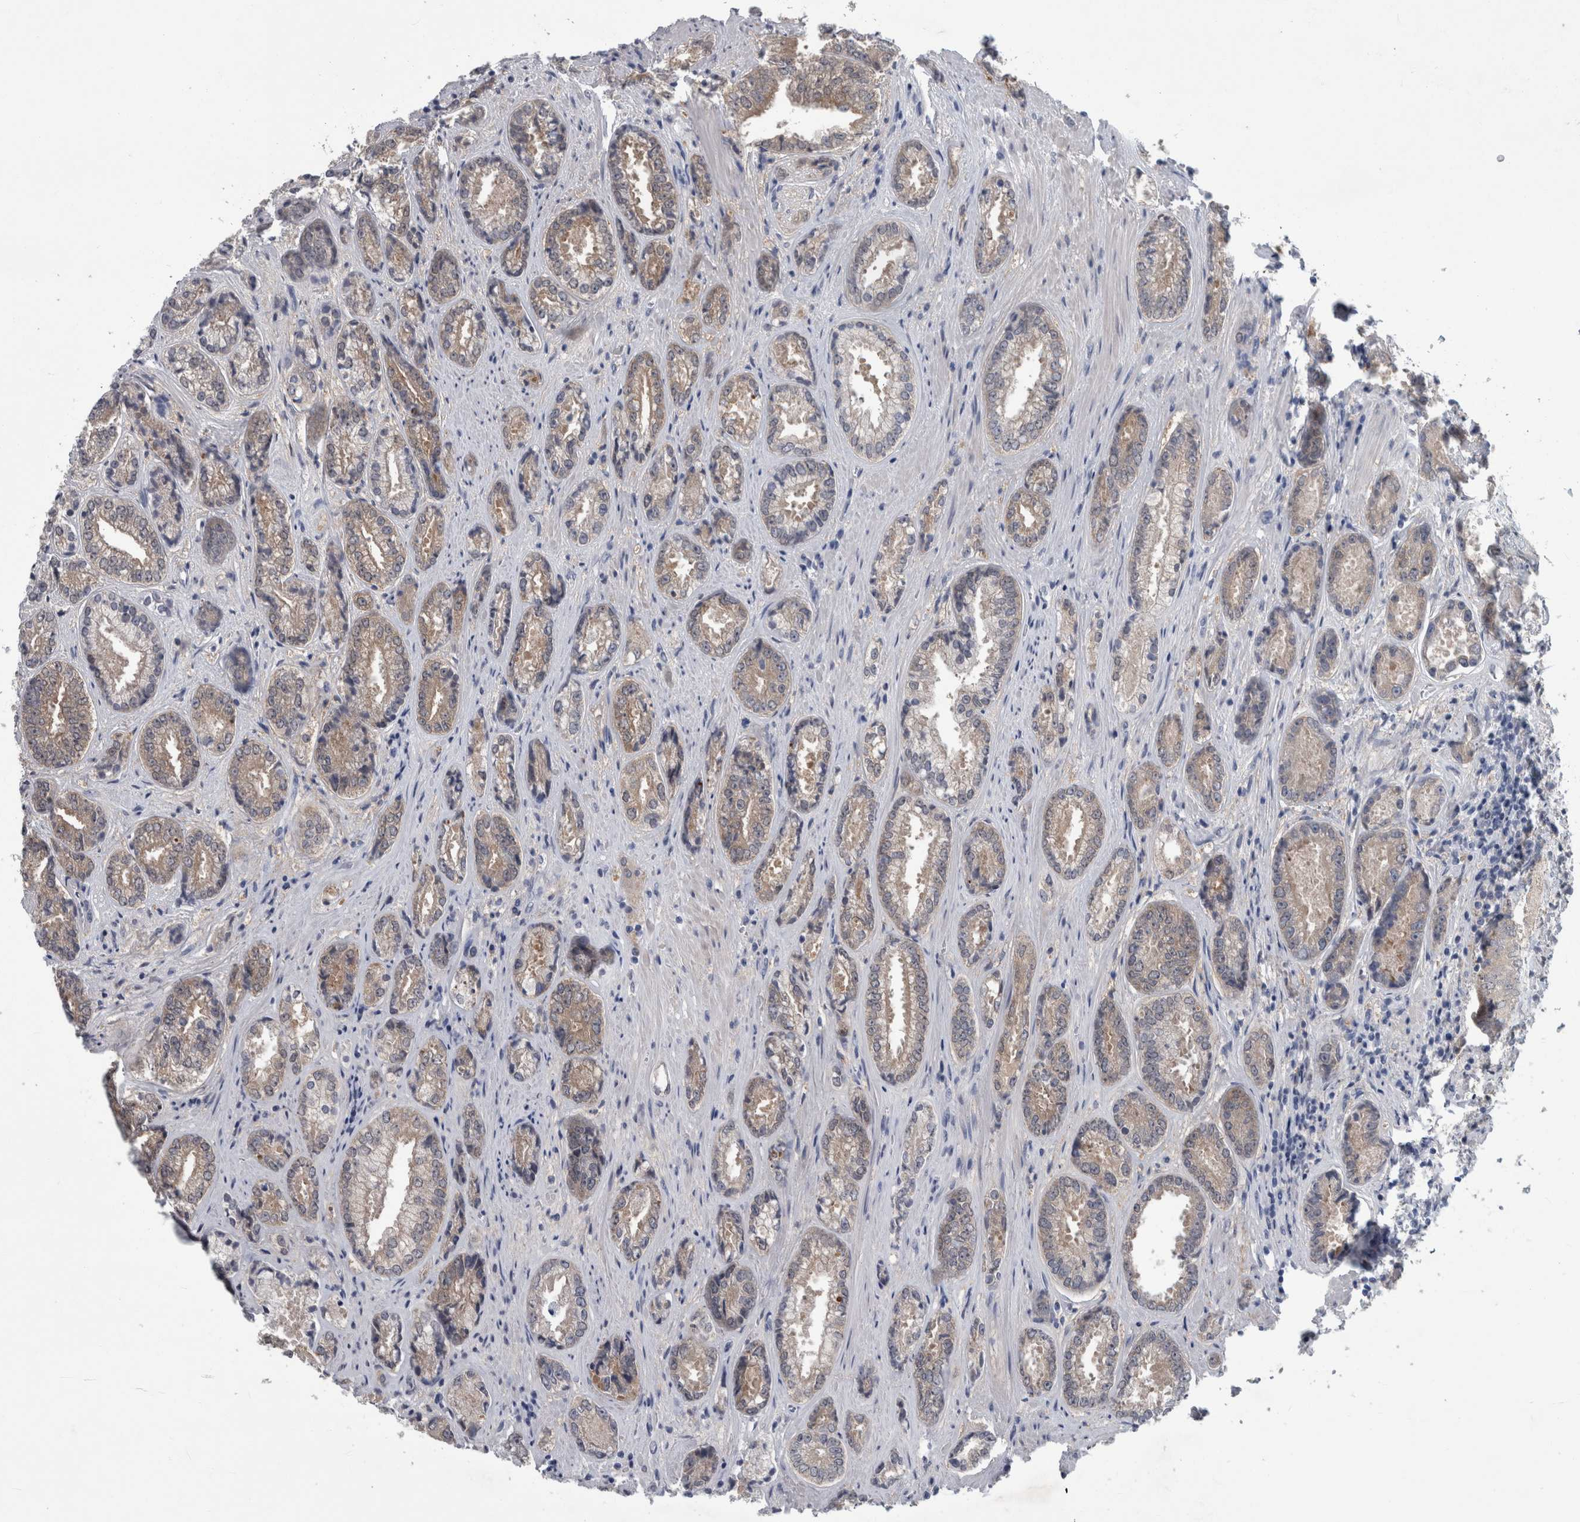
{"staining": {"intensity": "weak", "quantity": ">75%", "location": "cytoplasmic/membranous"}, "tissue": "prostate cancer", "cell_type": "Tumor cells", "image_type": "cancer", "snomed": [{"axis": "morphology", "description": "Adenocarcinoma, High grade"}, {"axis": "topography", "description": "Prostate"}], "caption": "This is an image of immunohistochemistry staining of high-grade adenocarcinoma (prostate), which shows weak positivity in the cytoplasmic/membranous of tumor cells.", "gene": "FAM83H", "patient": {"sex": "male", "age": 61}}